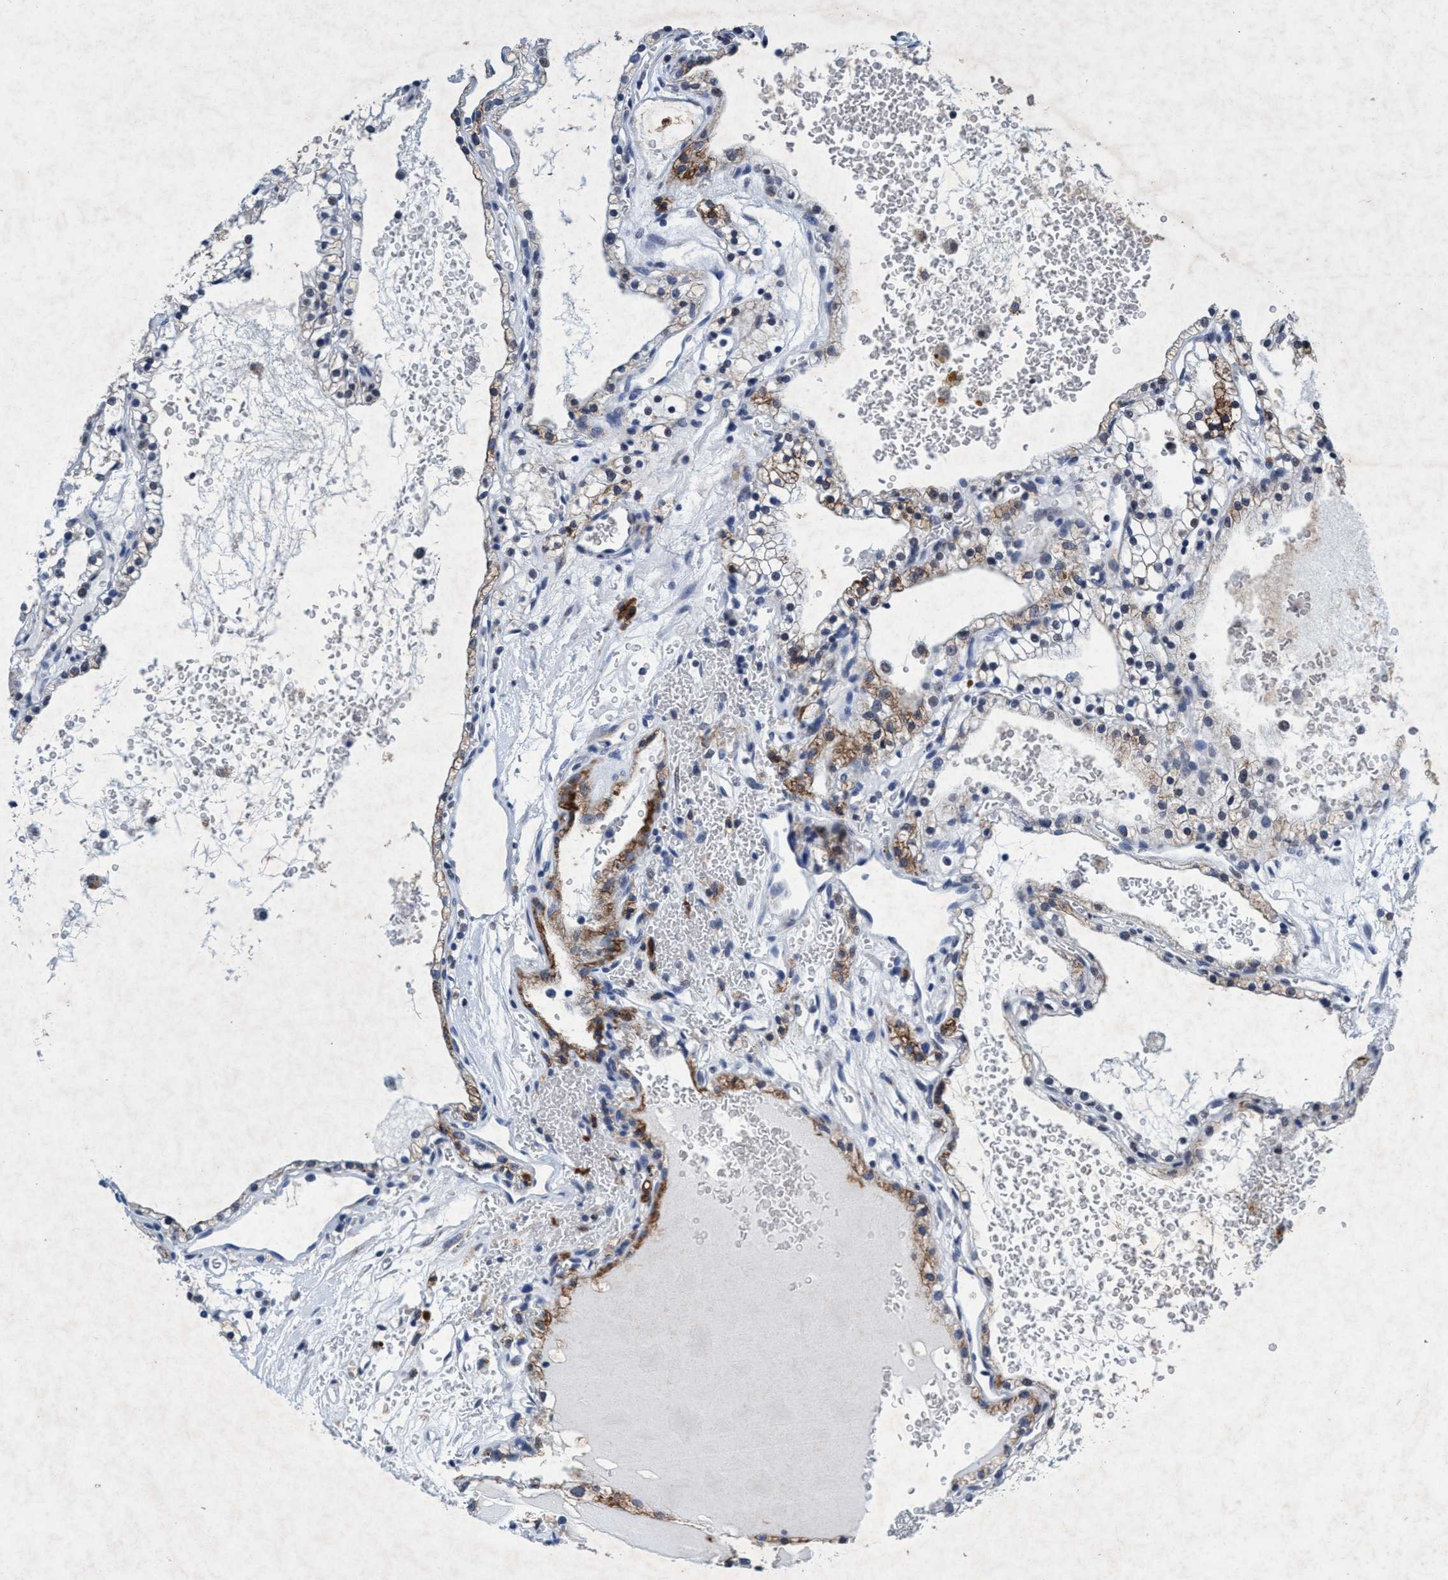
{"staining": {"intensity": "moderate", "quantity": "25%-75%", "location": "cytoplasmic/membranous"}, "tissue": "renal cancer", "cell_type": "Tumor cells", "image_type": "cancer", "snomed": [{"axis": "morphology", "description": "Adenocarcinoma, NOS"}, {"axis": "topography", "description": "Kidney"}], "caption": "Protein staining by immunohistochemistry exhibits moderate cytoplasmic/membranous positivity in approximately 25%-75% of tumor cells in adenocarcinoma (renal). (brown staining indicates protein expression, while blue staining denotes nuclei).", "gene": "GRB14", "patient": {"sex": "female", "age": 41}}